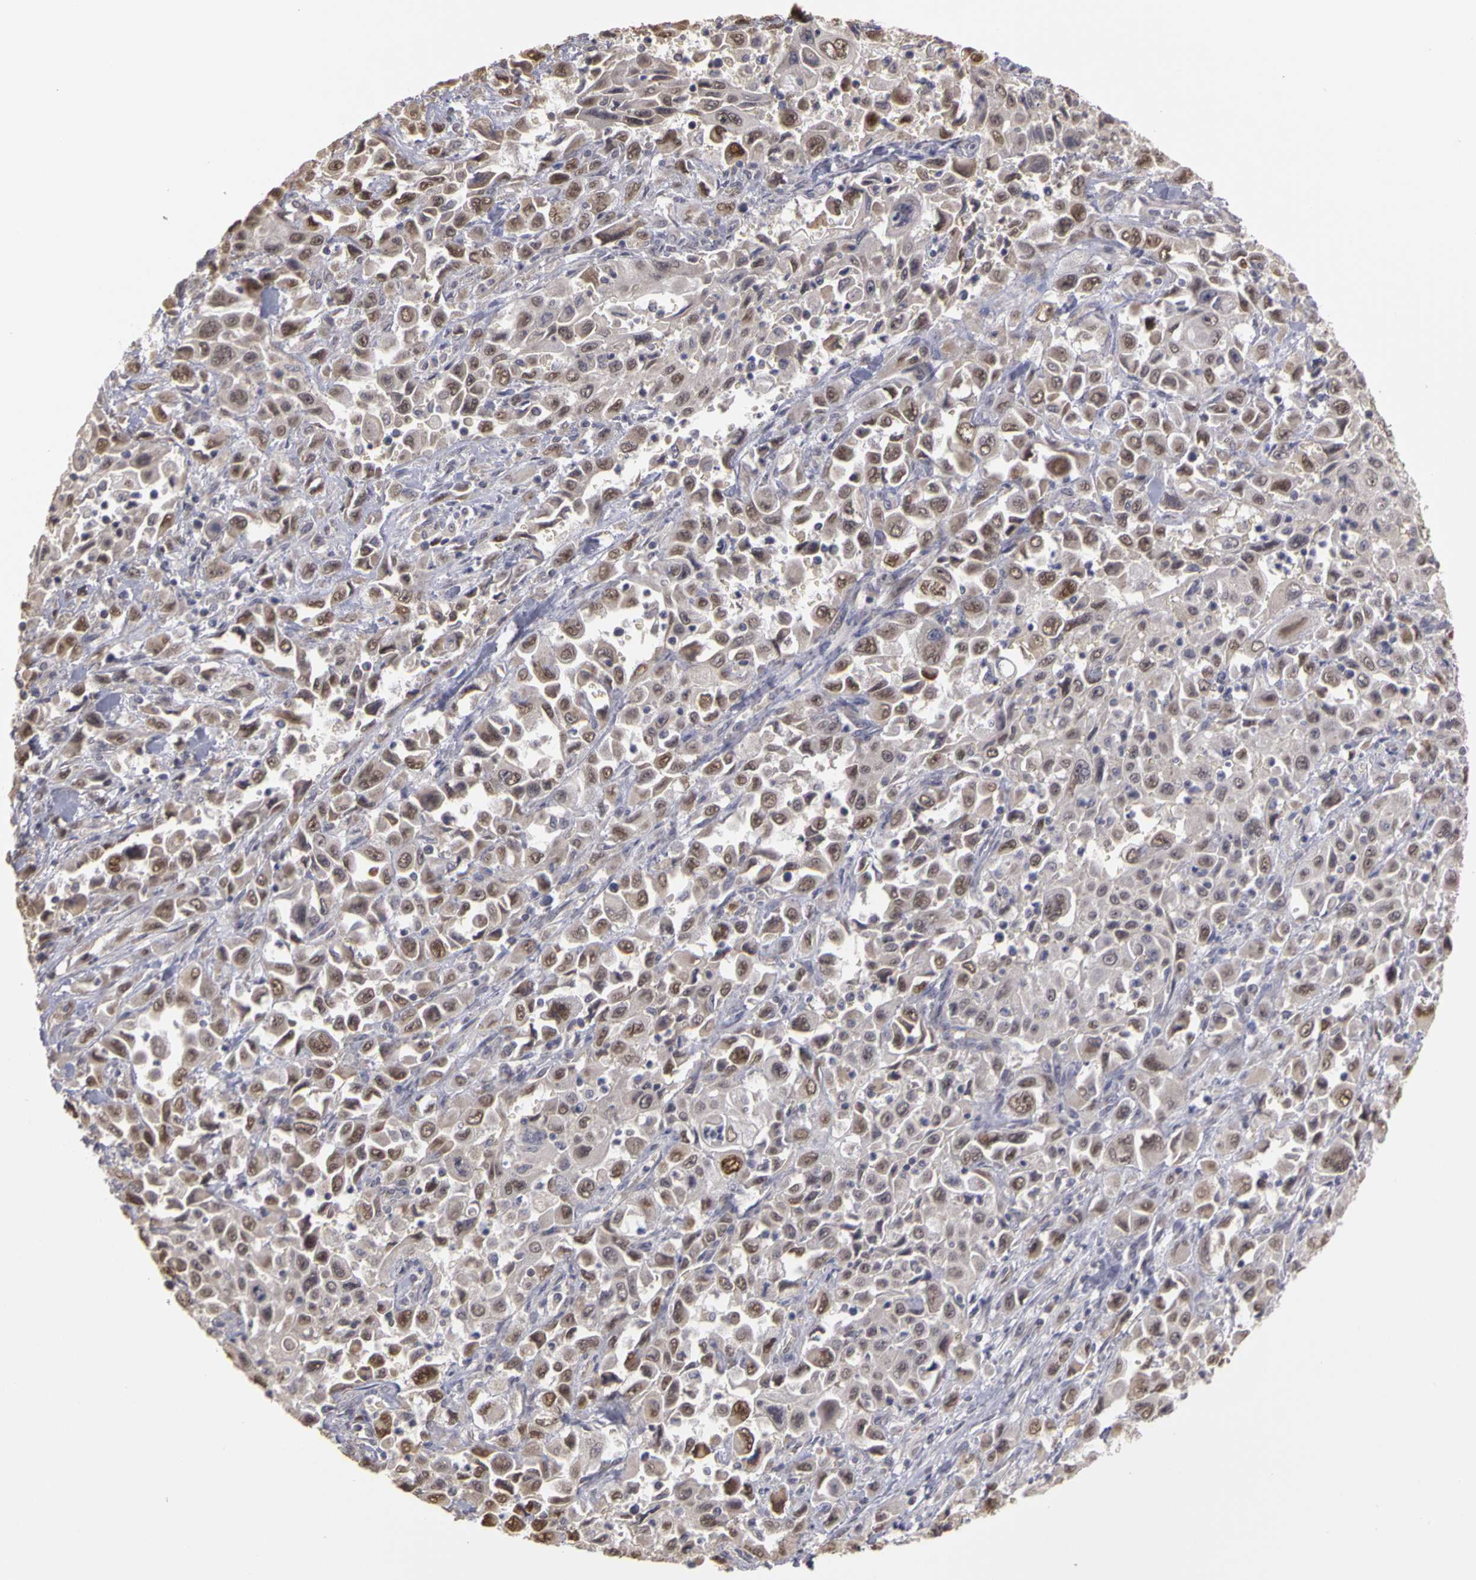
{"staining": {"intensity": "moderate", "quantity": "25%-75%", "location": "cytoplasmic/membranous,nuclear"}, "tissue": "pancreatic cancer", "cell_type": "Tumor cells", "image_type": "cancer", "snomed": [{"axis": "morphology", "description": "Adenocarcinoma, NOS"}, {"axis": "topography", "description": "Pancreas"}], "caption": "Immunohistochemistry (IHC) photomicrograph of neoplastic tissue: pancreatic cancer (adenocarcinoma) stained using immunohistochemistry (IHC) demonstrates medium levels of moderate protein expression localized specifically in the cytoplasmic/membranous and nuclear of tumor cells, appearing as a cytoplasmic/membranous and nuclear brown color.", "gene": "FRMD7", "patient": {"sex": "male", "age": 70}}